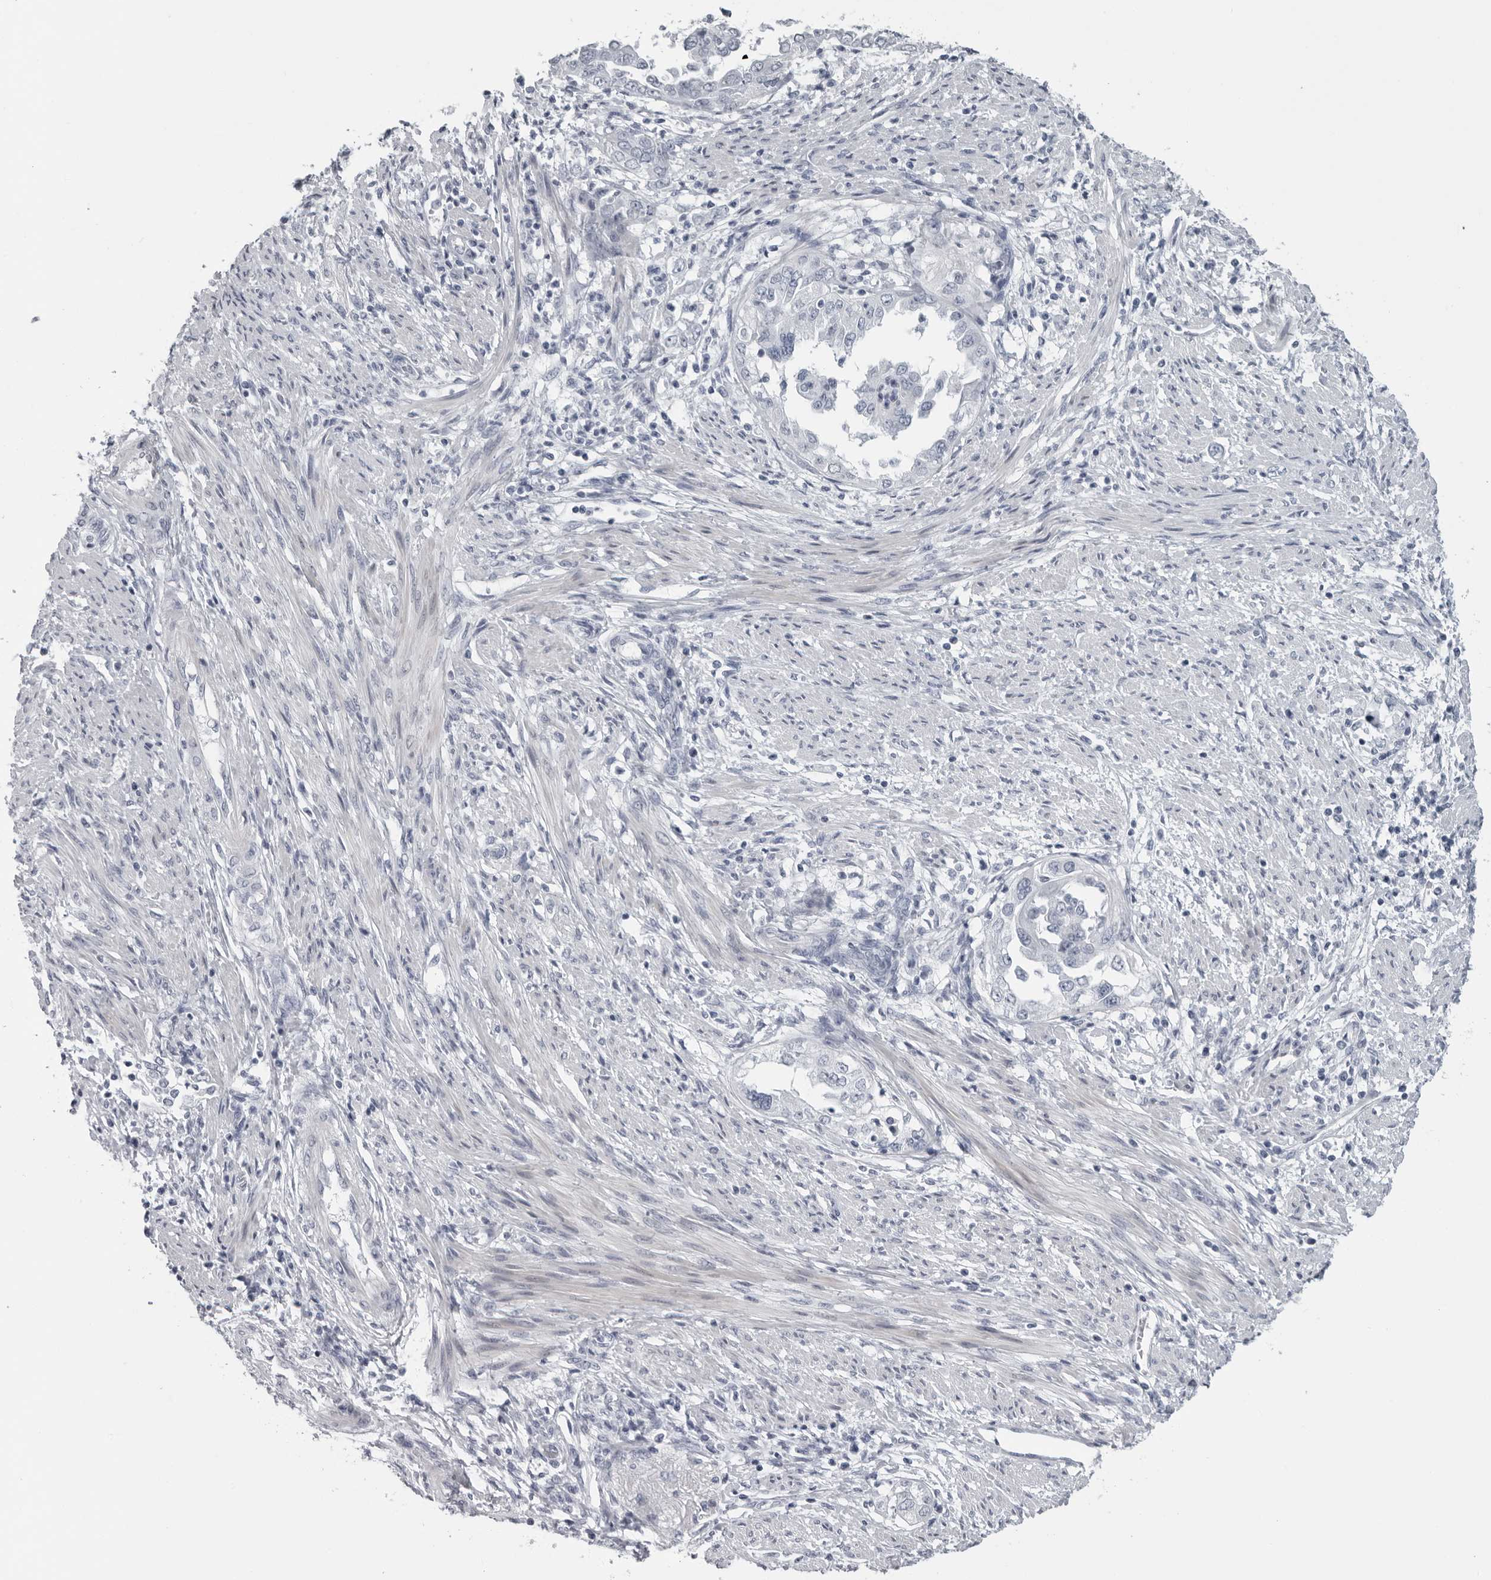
{"staining": {"intensity": "negative", "quantity": "none", "location": "none"}, "tissue": "endometrial cancer", "cell_type": "Tumor cells", "image_type": "cancer", "snomed": [{"axis": "morphology", "description": "Adenocarcinoma, NOS"}, {"axis": "topography", "description": "Endometrium"}], "caption": "This is an immunohistochemistry (IHC) photomicrograph of endometrial cancer. There is no expression in tumor cells.", "gene": "OPLAH", "patient": {"sex": "female", "age": 85}}